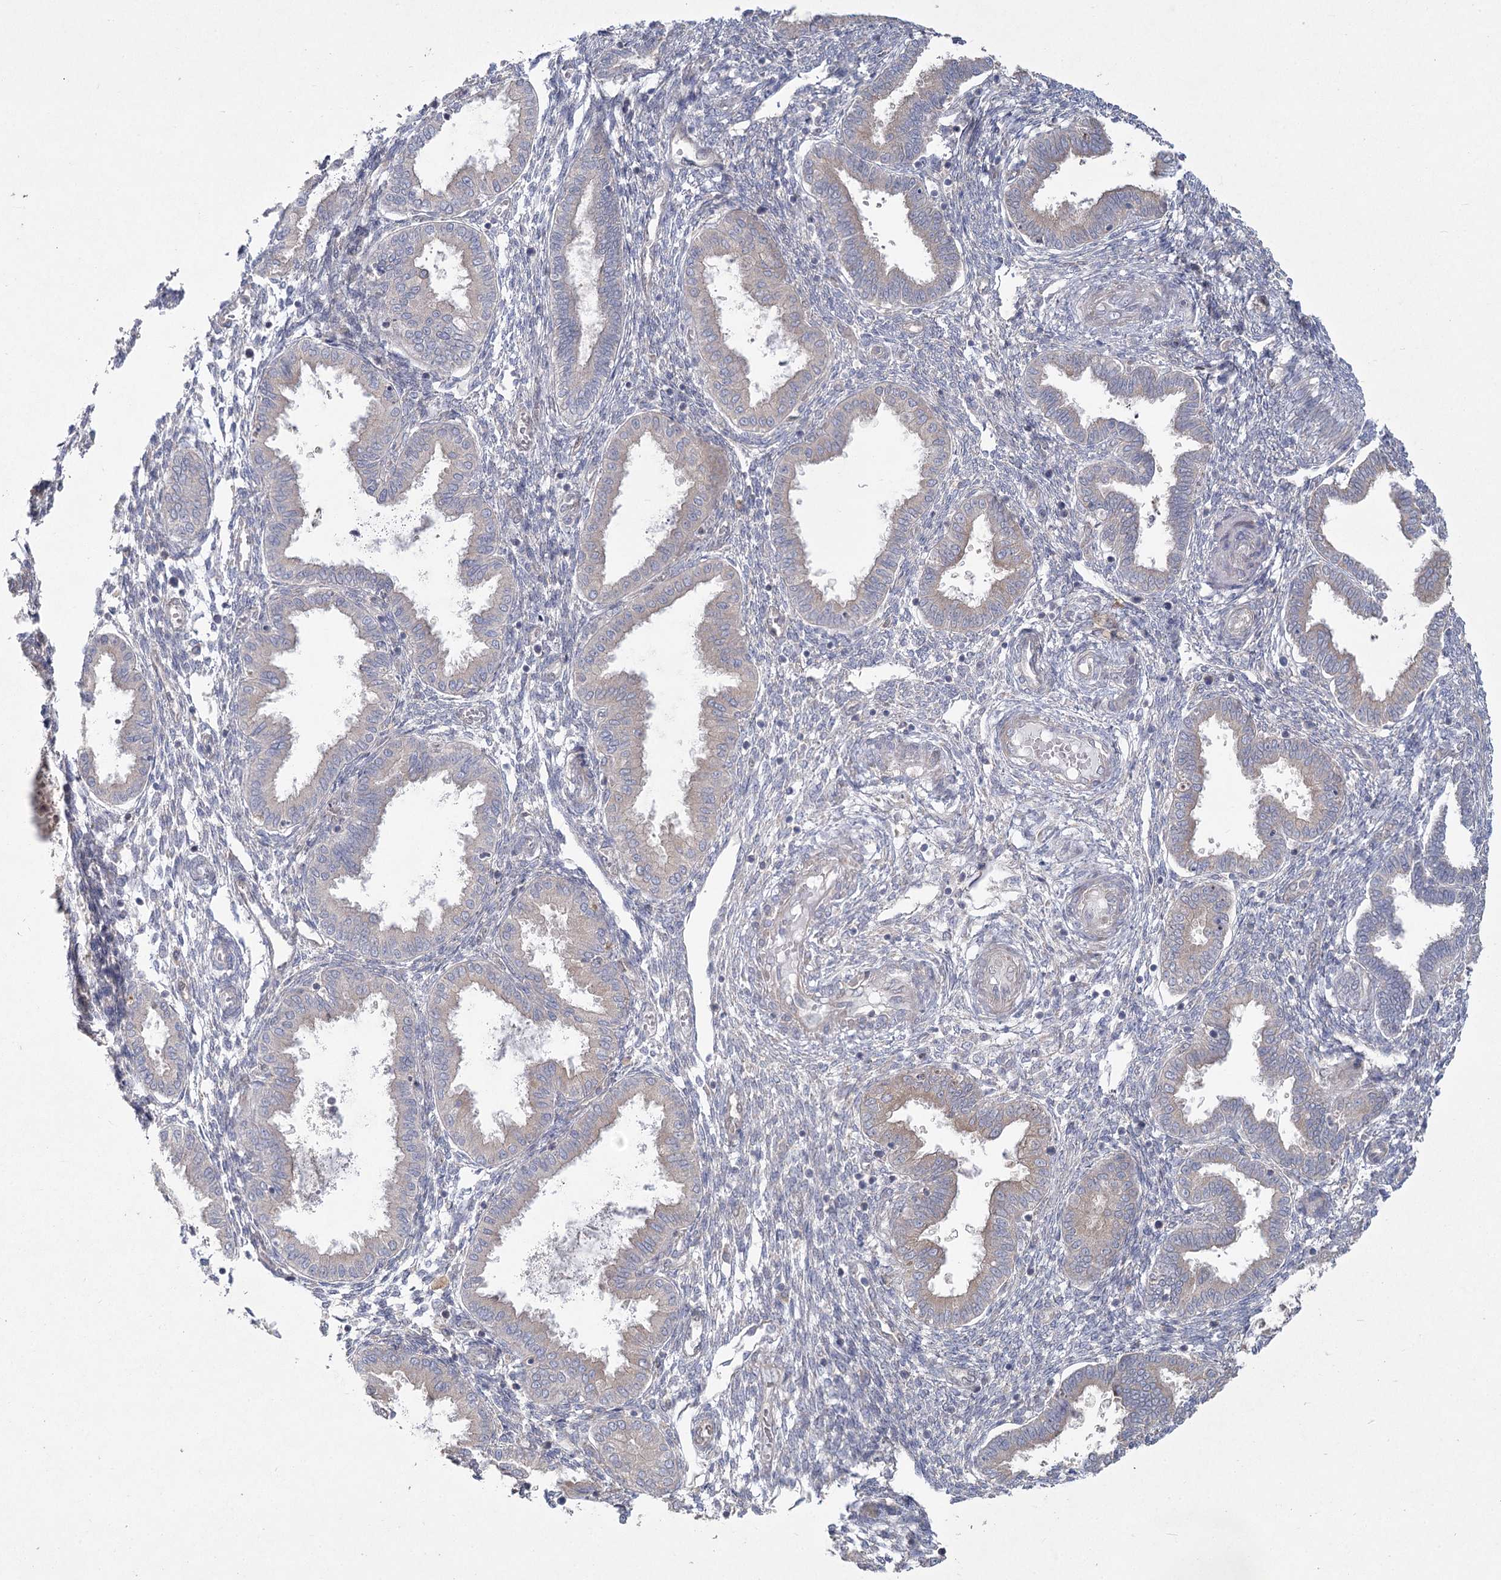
{"staining": {"intensity": "negative", "quantity": "none", "location": "none"}, "tissue": "endometrium", "cell_type": "Cells in endometrial stroma", "image_type": "normal", "snomed": [{"axis": "morphology", "description": "Normal tissue, NOS"}, {"axis": "topography", "description": "Endometrium"}], "caption": "Immunohistochemistry (IHC) photomicrograph of benign endometrium stained for a protein (brown), which reveals no expression in cells in endometrial stroma. The staining is performed using DAB (3,3'-diaminobenzidine) brown chromogen with nuclei counter-stained in using hematoxylin.", "gene": "CAMTA1", "patient": {"sex": "female", "age": 33}}